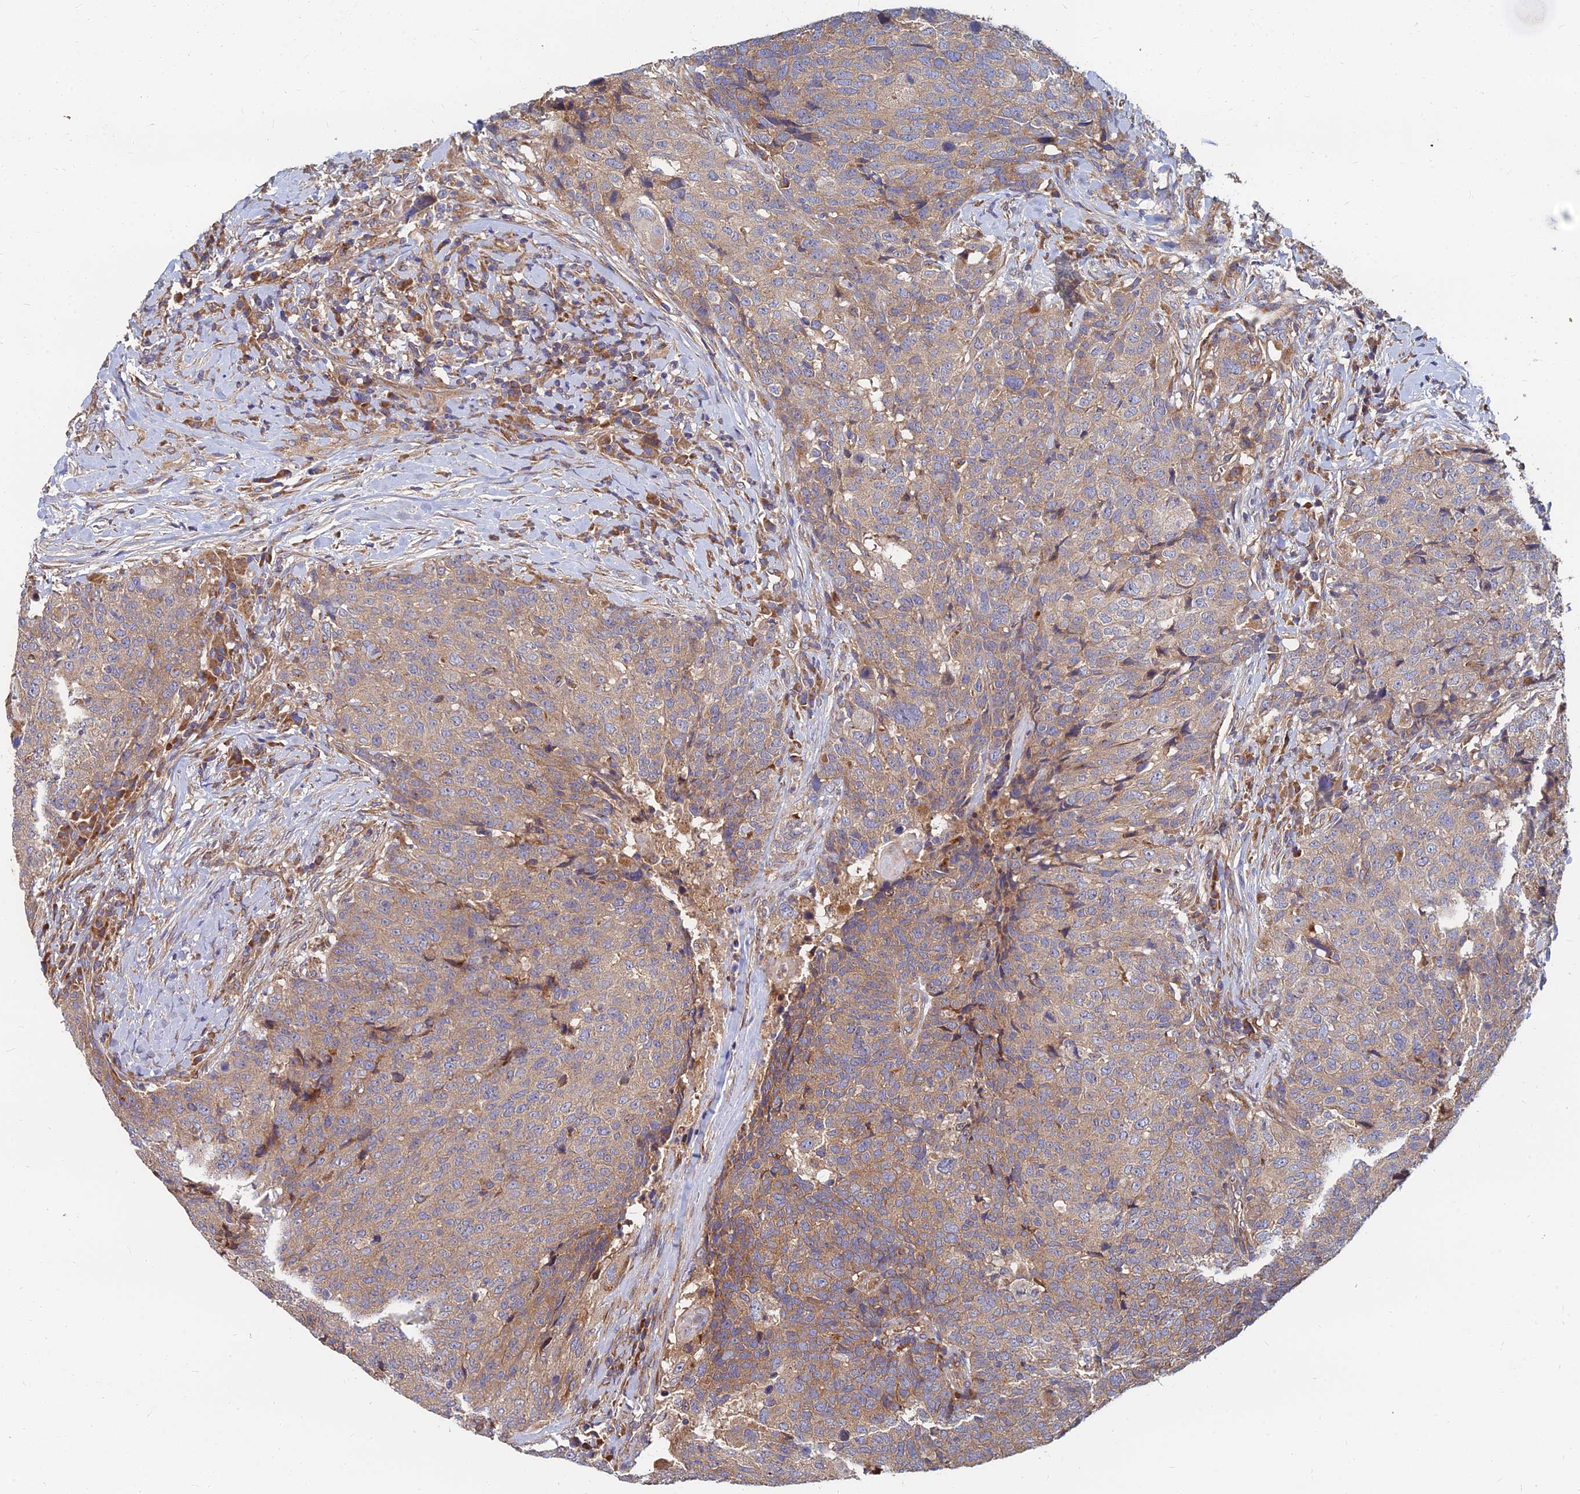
{"staining": {"intensity": "moderate", "quantity": ">75%", "location": "cytoplasmic/membranous"}, "tissue": "head and neck cancer", "cell_type": "Tumor cells", "image_type": "cancer", "snomed": [{"axis": "morphology", "description": "Squamous cell carcinoma, NOS"}, {"axis": "topography", "description": "Head-Neck"}], "caption": "Human head and neck cancer stained with a protein marker reveals moderate staining in tumor cells.", "gene": "CCZ1", "patient": {"sex": "male", "age": 66}}